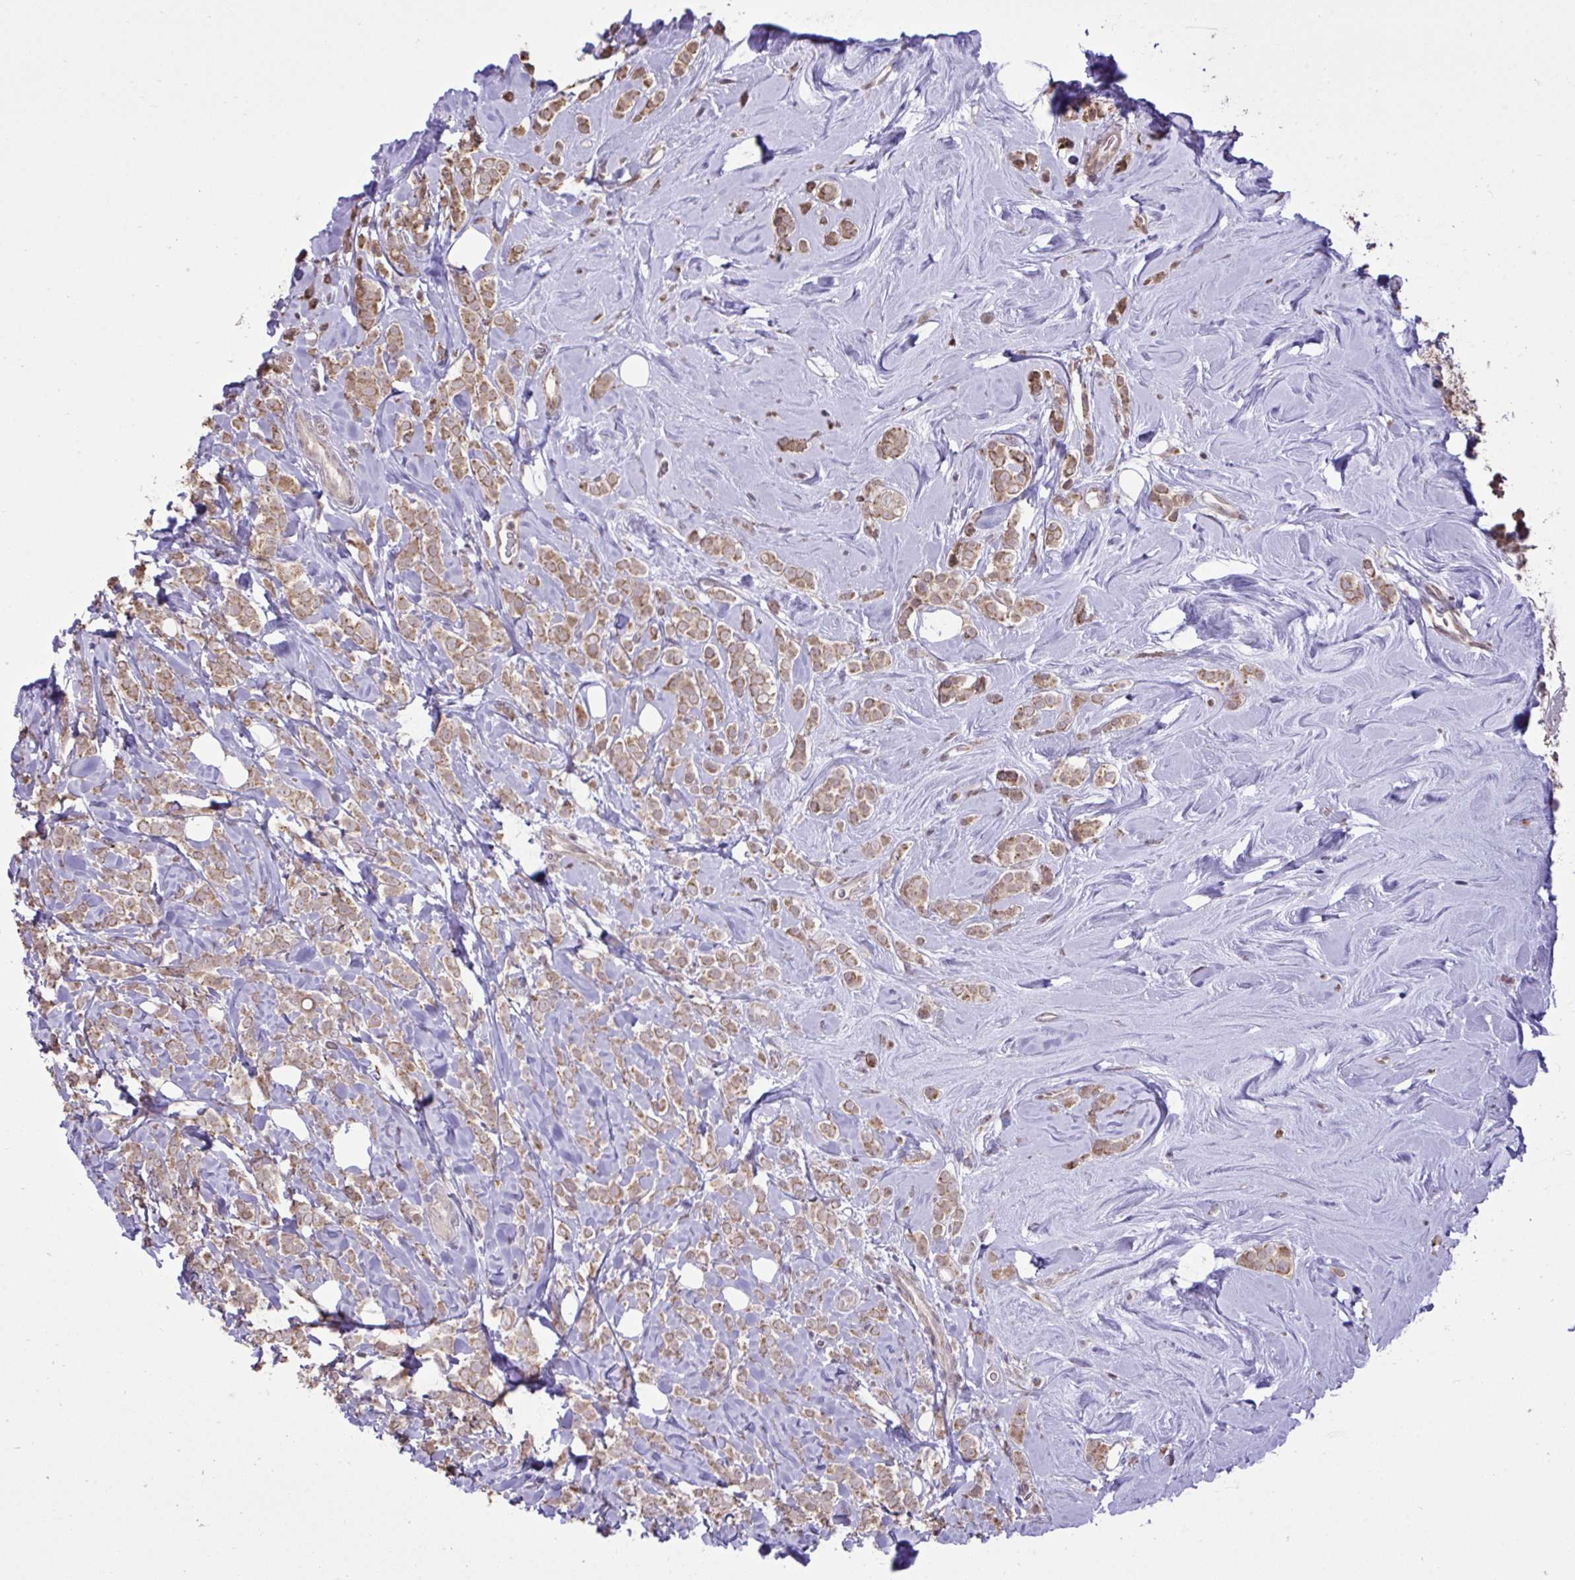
{"staining": {"intensity": "moderate", "quantity": ">75%", "location": "cytoplasmic/membranous"}, "tissue": "breast cancer", "cell_type": "Tumor cells", "image_type": "cancer", "snomed": [{"axis": "morphology", "description": "Lobular carcinoma"}, {"axis": "topography", "description": "Breast"}], "caption": "Brown immunohistochemical staining in human lobular carcinoma (breast) shows moderate cytoplasmic/membranous staining in approximately >75% of tumor cells.", "gene": "CYP20A1", "patient": {"sex": "female", "age": 49}}